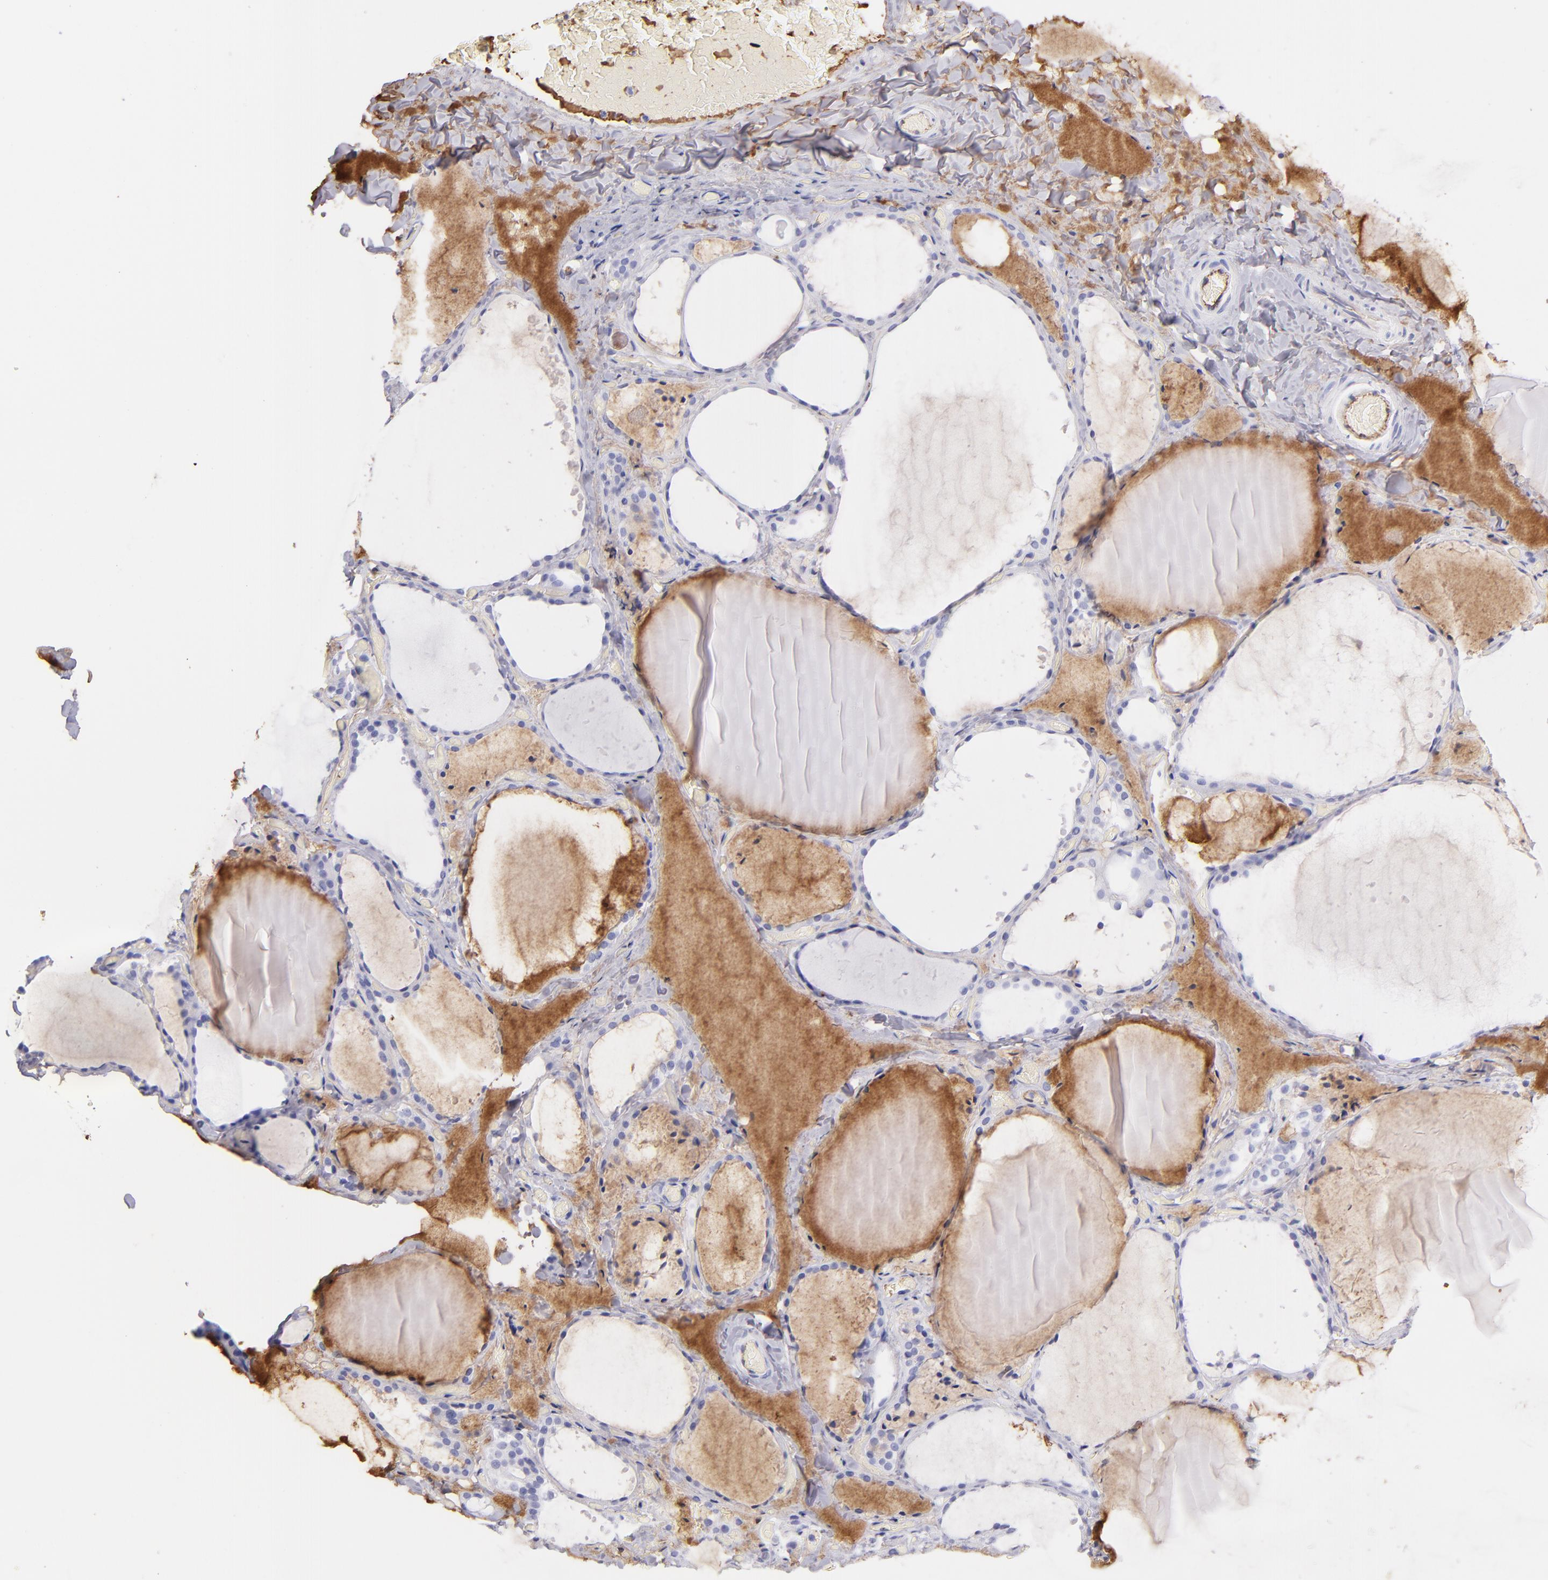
{"staining": {"intensity": "negative", "quantity": "none", "location": "none"}, "tissue": "thyroid gland", "cell_type": "Glandular cells", "image_type": "normal", "snomed": [{"axis": "morphology", "description": "Normal tissue, NOS"}, {"axis": "topography", "description": "Thyroid gland"}], "caption": "Immunohistochemistry (IHC) histopathology image of unremarkable thyroid gland: thyroid gland stained with DAB (3,3'-diaminobenzidine) reveals no significant protein expression in glandular cells.", "gene": "FGB", "patient": {"sex": "female", "age": 22}}